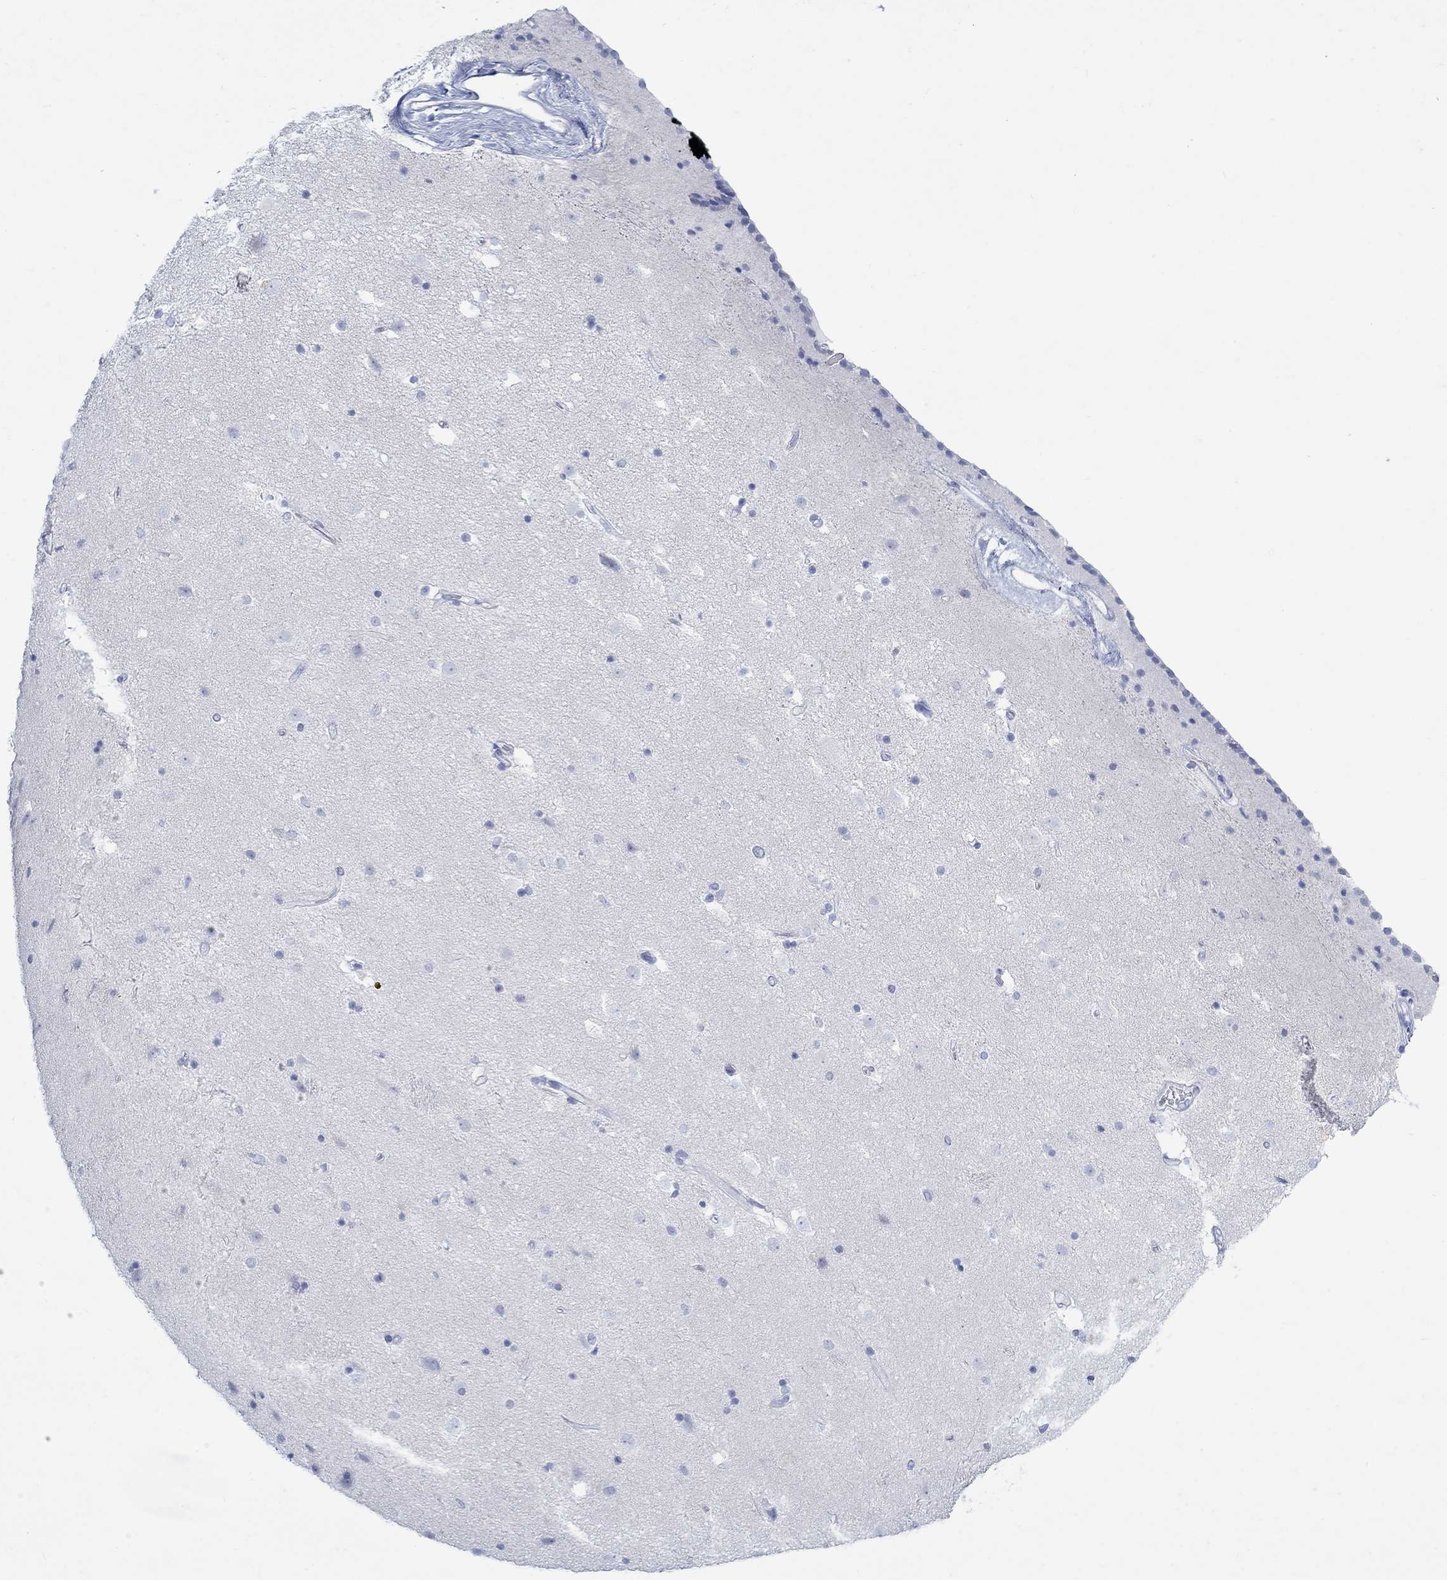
{"staining": {"intensity": "negative", "quantity": "none", "location": "none"}, "tissue": "caudate", "cell_type": "Glial cells", "image_type": "normal", "snomed": [{"axis": "morphology", "description": "Normal tissue, NOS"}, {"axis": "topography", "description": "Lateral ventricle wall"}], "caption": "IHC micrograph of benign caudate: caudate stained with DAB (3,3'-diaminobenzidine) shows no significant protein expression in glial cells.", "gene": "PAX9", "patient": {"sex": "female", "age": 71}}